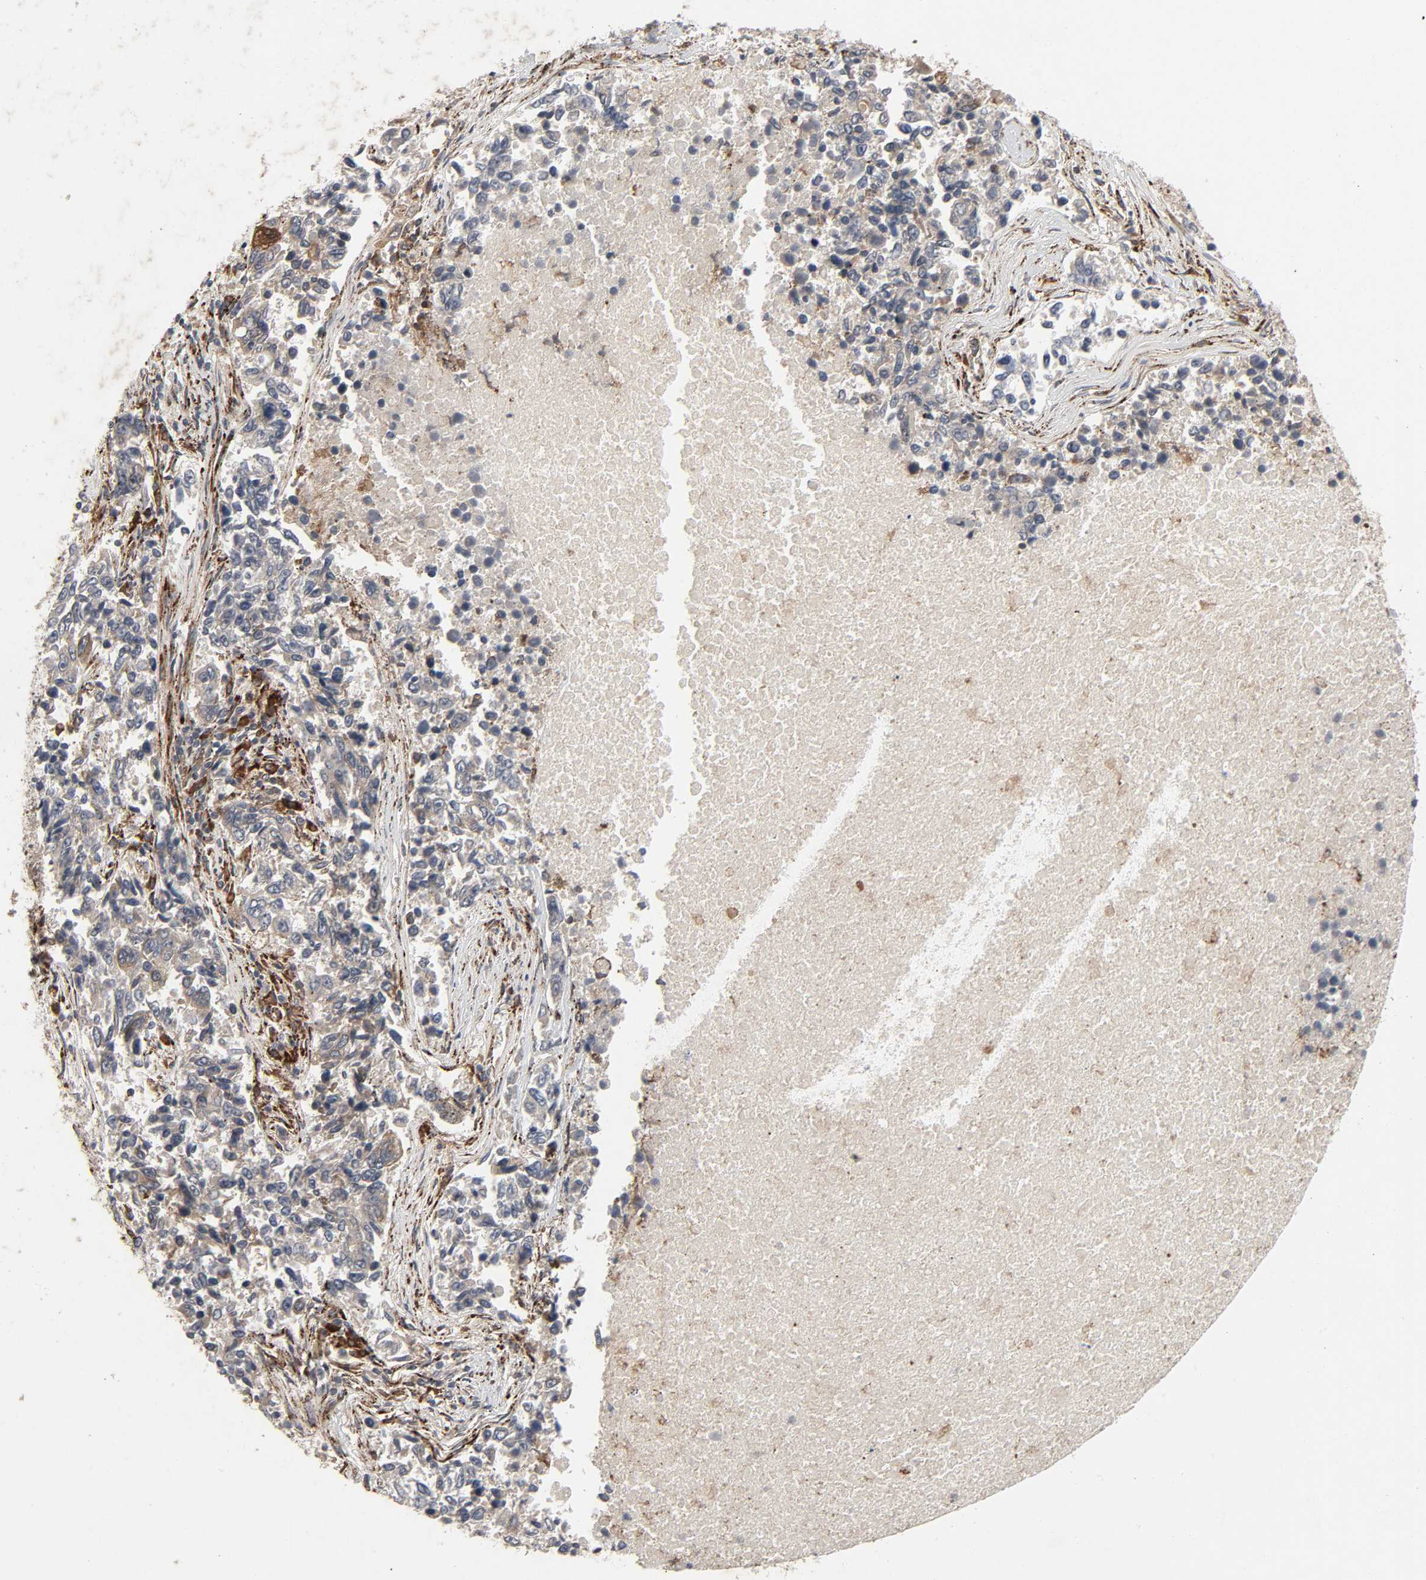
{"staining": {"intensity": "weak", "quantity": ">75%", "location": "cytoplasmic/membranous"}, "tissue": "lung cancer", "cell_type": "Tumor cells", "image_type": "cancer", "snomed": [{"axis": "morphology", "description": "Adenocarcinoma, NOS"}, {"axis": "topography", "description": "Lung"}], "caption": "Protein positivity by immunohistochemistry (IHC) displays weak cytoplasmic/membranous staining in about >75% of tumor cells in adenocarcinoma (lung).", "gene": "ADCY4", "patient": {"sex": "male", "age": 84}}